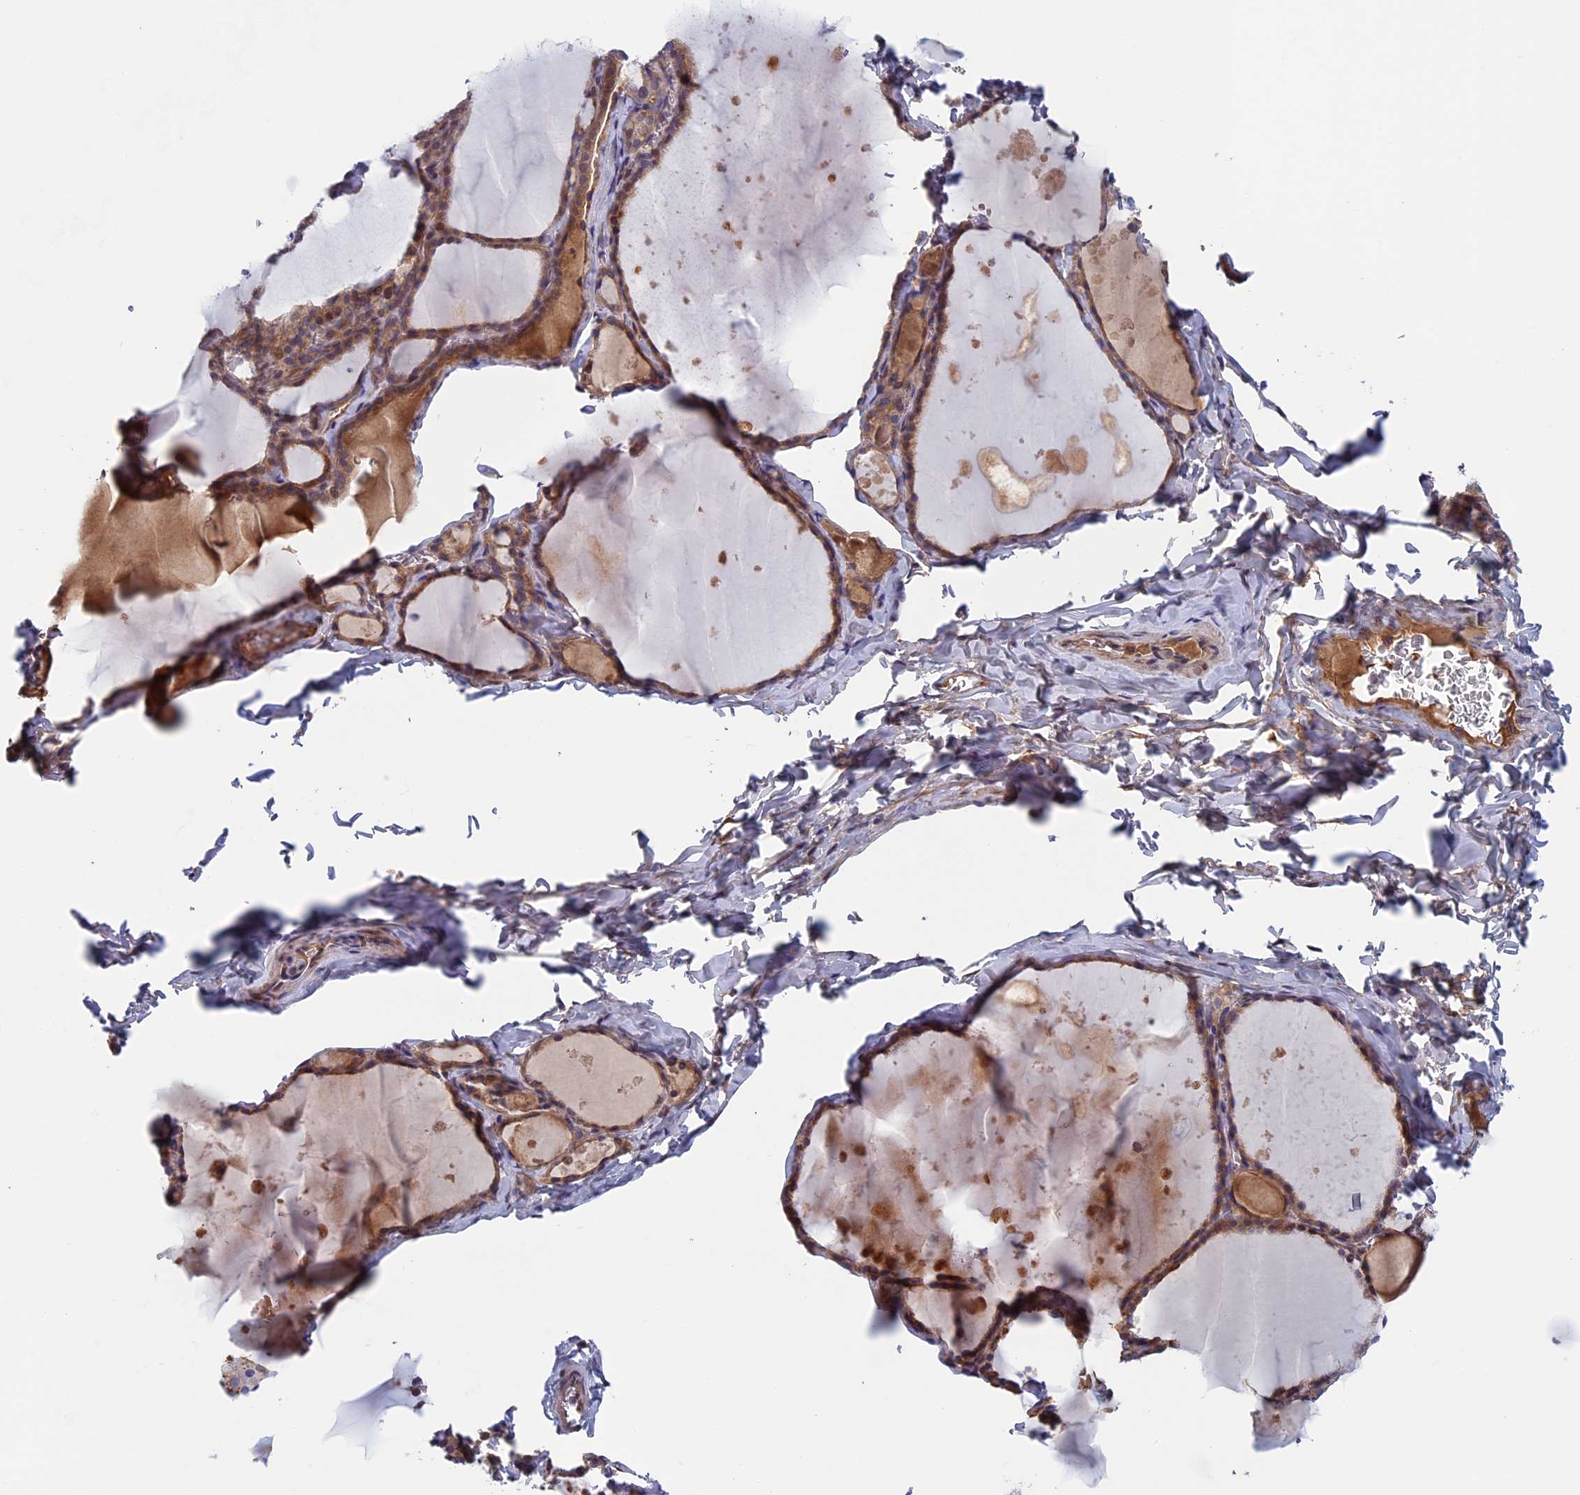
{"staining": {"intensity": "weak", "quantity": ">75%", "location": "cytoplasmic/membranous"}, "tissue": "thyroid gland", "cell_type": "Glandular cells", "image_type": "normal", "snomed": [{"axis": "morphology", "description": "Normal tissue, NOS"}, {"axis": "topography", "description": "Thyroid gland"}], "caption": "Weak cytoplasmic/membranous protein staining is appreciated in about >75% of glandular cells in thyroid gland.", "gene": "FADS1", "patient": {"sex": "male", "age": 56}}